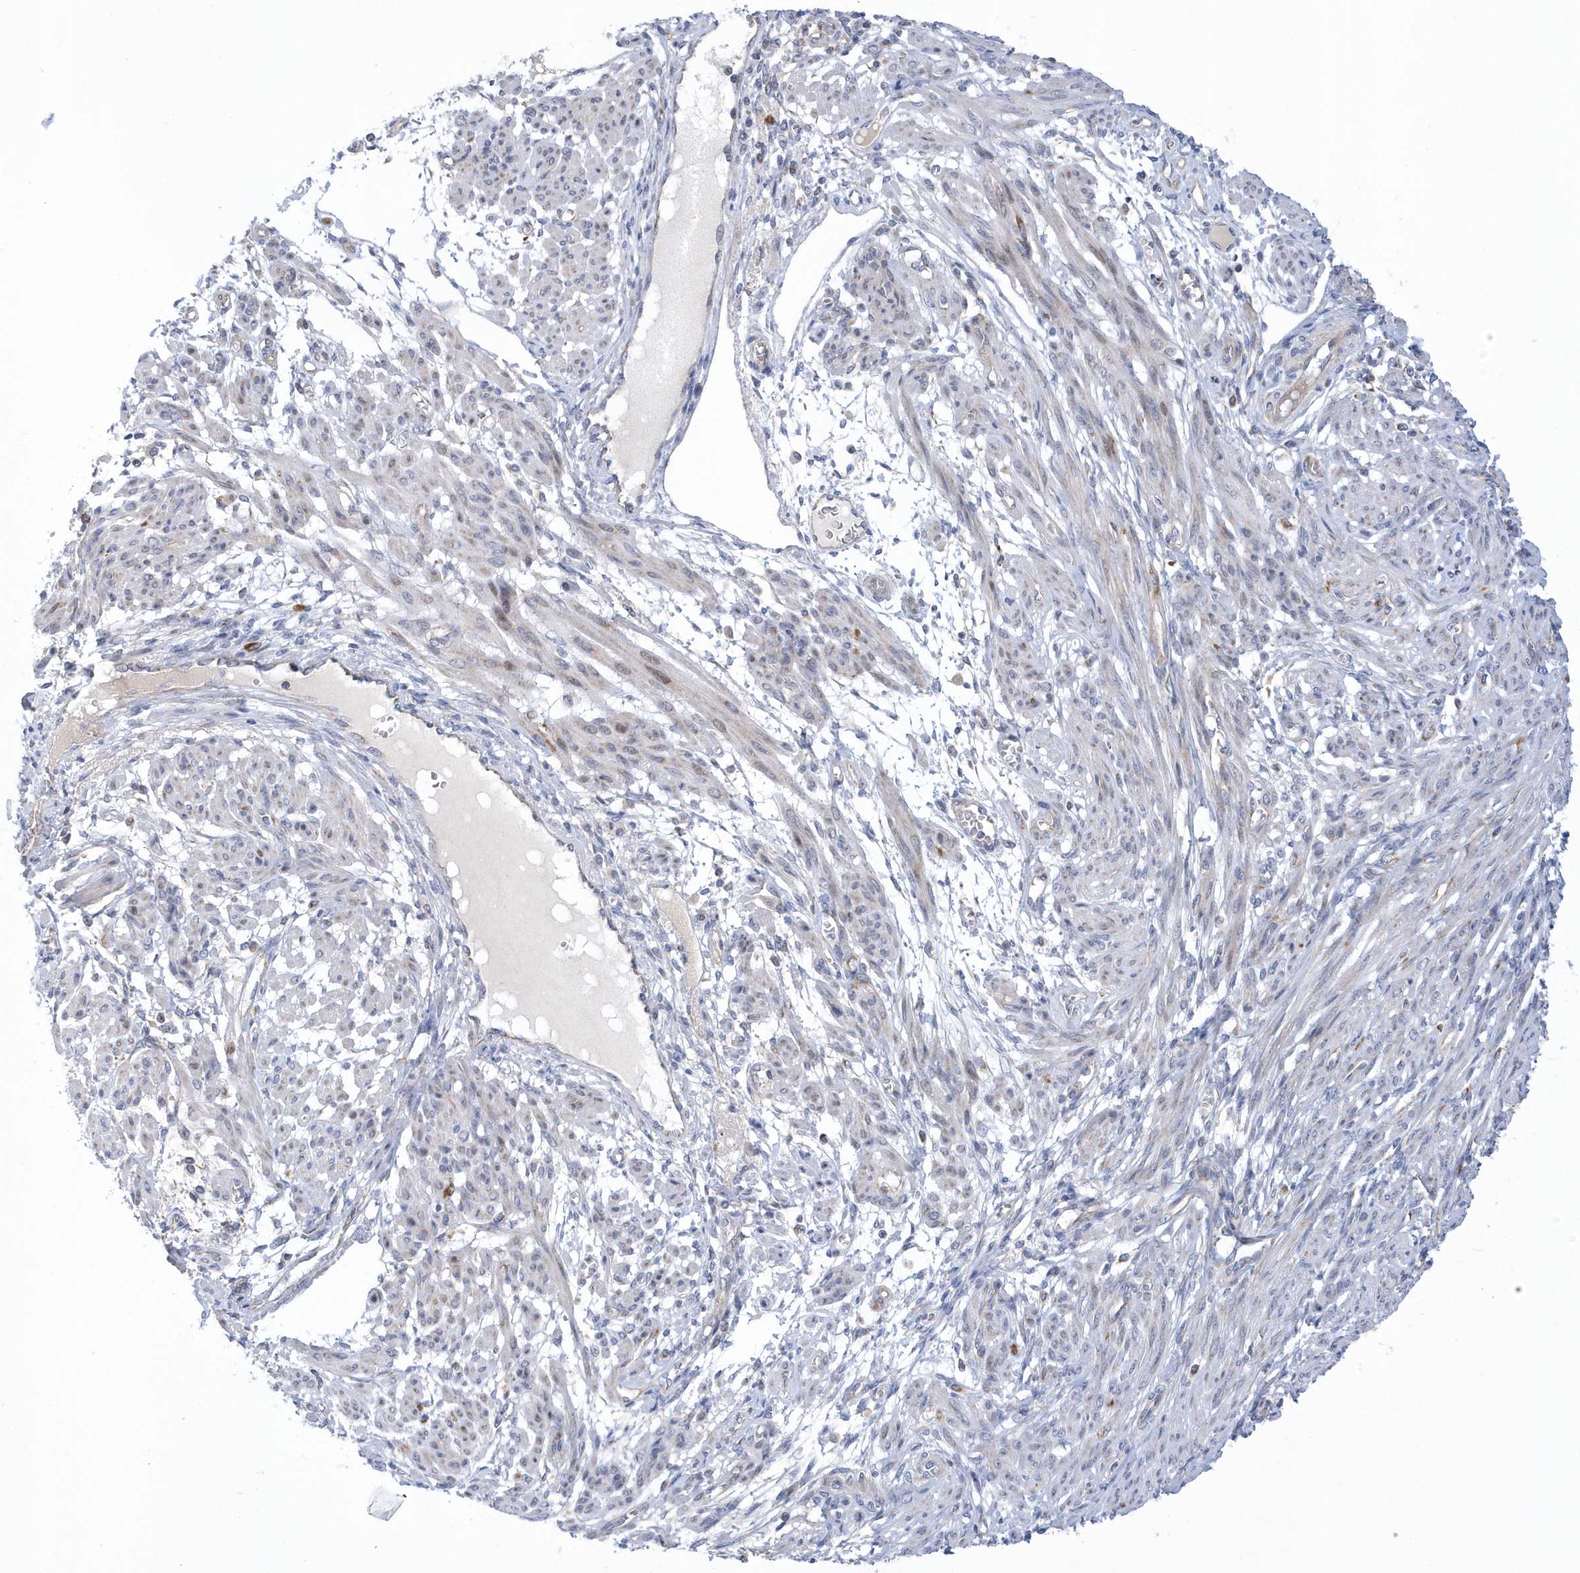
{"staining": {"intensity": "negative", "quantity": "none", "location": "none"}, "tissue": "smooth muscle", "cell_type": "Smooth muscle cells", "image_type": "normal", "snomed": [{"axis": "morphology", "description": "Normal tissue, NOS"}, {"axis": "topography", "description": "Smooth muscle"}], "caption": "A high-resolution micrograph shows IHC staining of unremarkable smooth muscle, which shows no significant expression in smooth muscle cells. Nuclei are stained in blue.", "gene": "VWA5B2", "patient": {"sex": "female", "age": 39}}